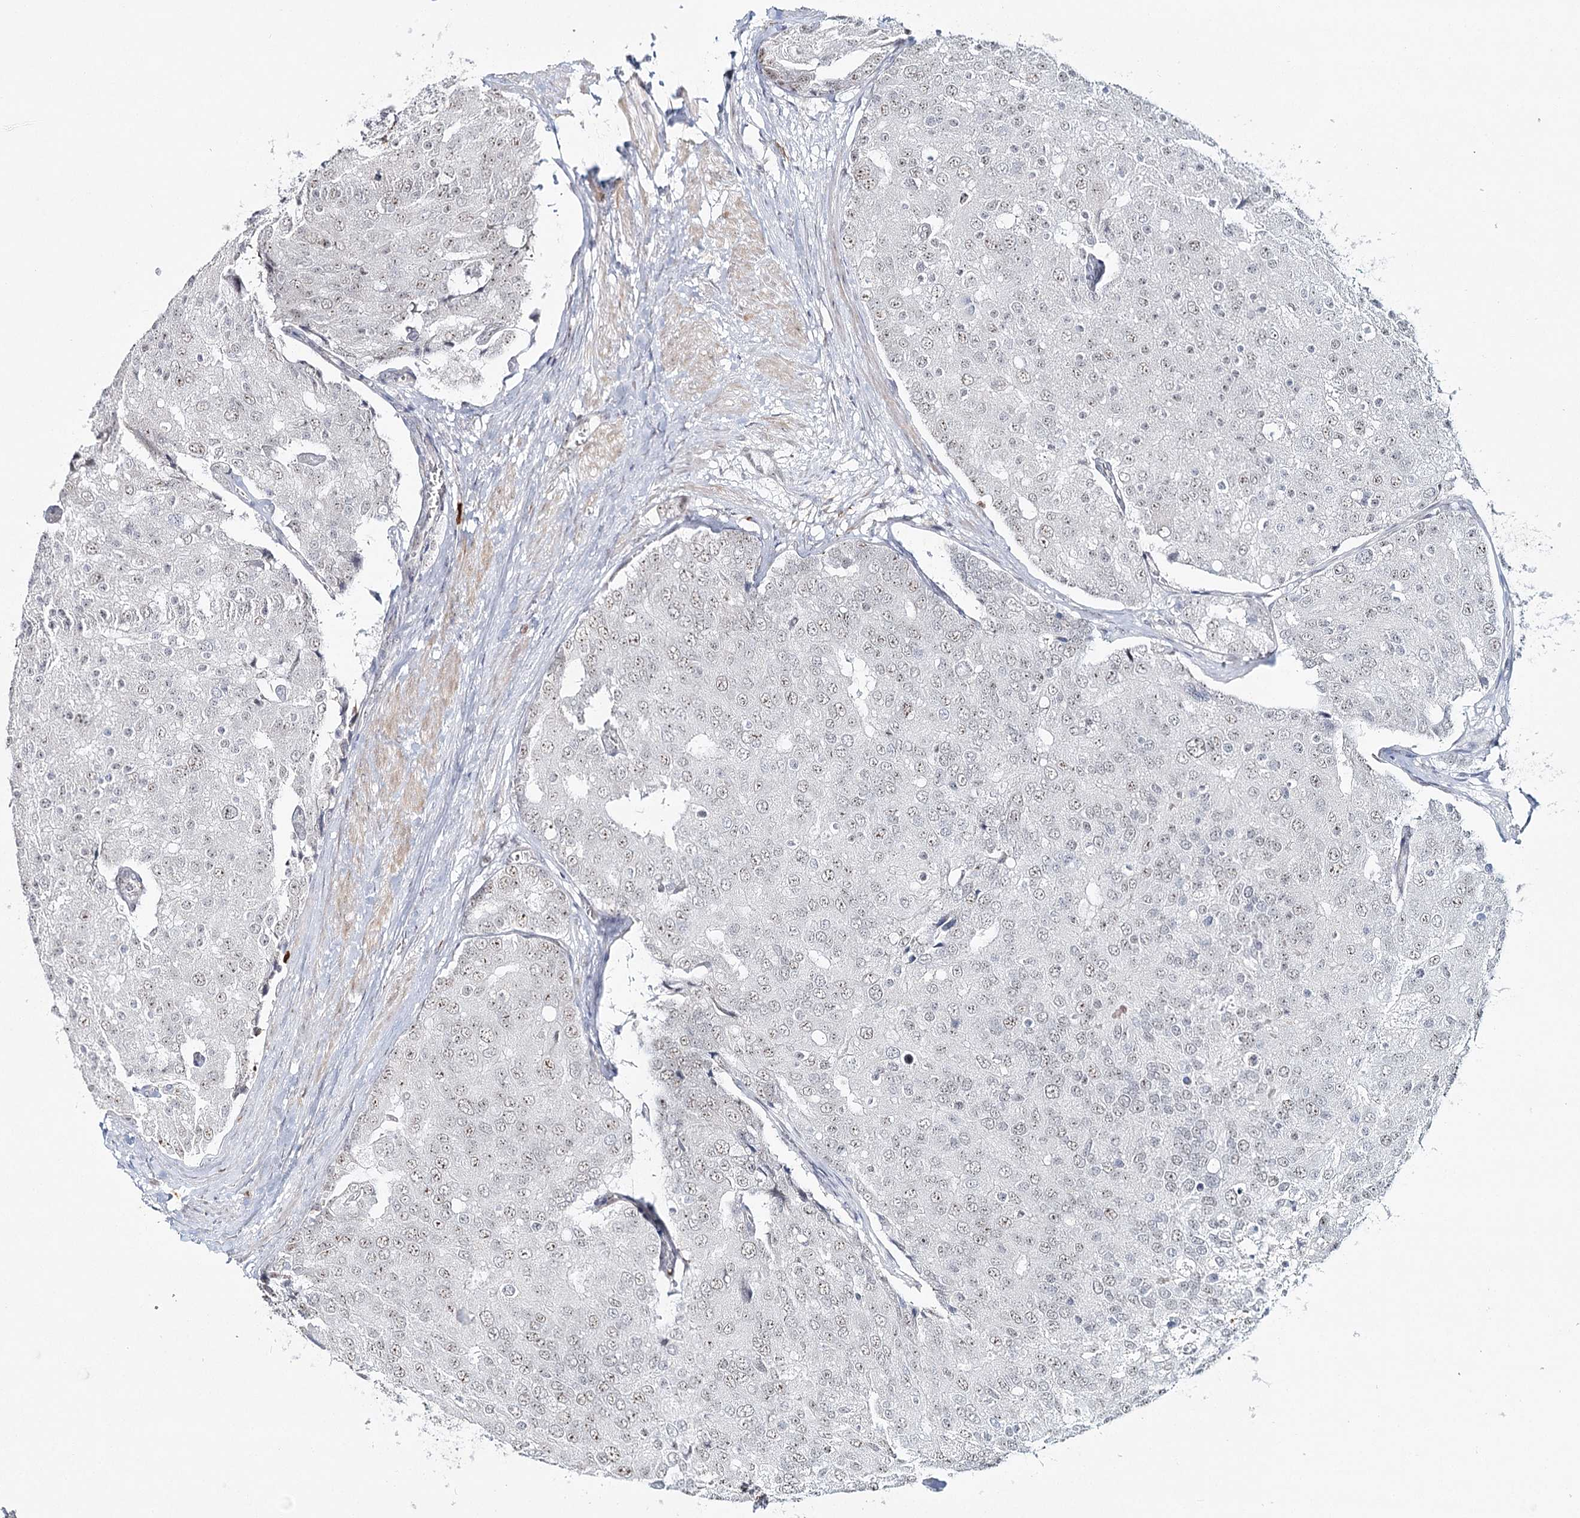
{"staining": {"intensity": "weak", "quantity": "25%-75%", "location": "nuclear"}, "tissue": "prostate cancer", "cell_type": "Tumor cells", "image_type": "cancer", "snomed": [{"axis": "morphology", "description": "Adenocarcinoma, High grade"}, {"axis": "topography", "description": "Prostate"}], "caption": "A brown stain labels weak nuclear positivity of a protein in high-grade adenocarcinoma (prostate) tumor cells.", "gene": "ATAD1", "patient": {"sex": "male", "age": 50}}